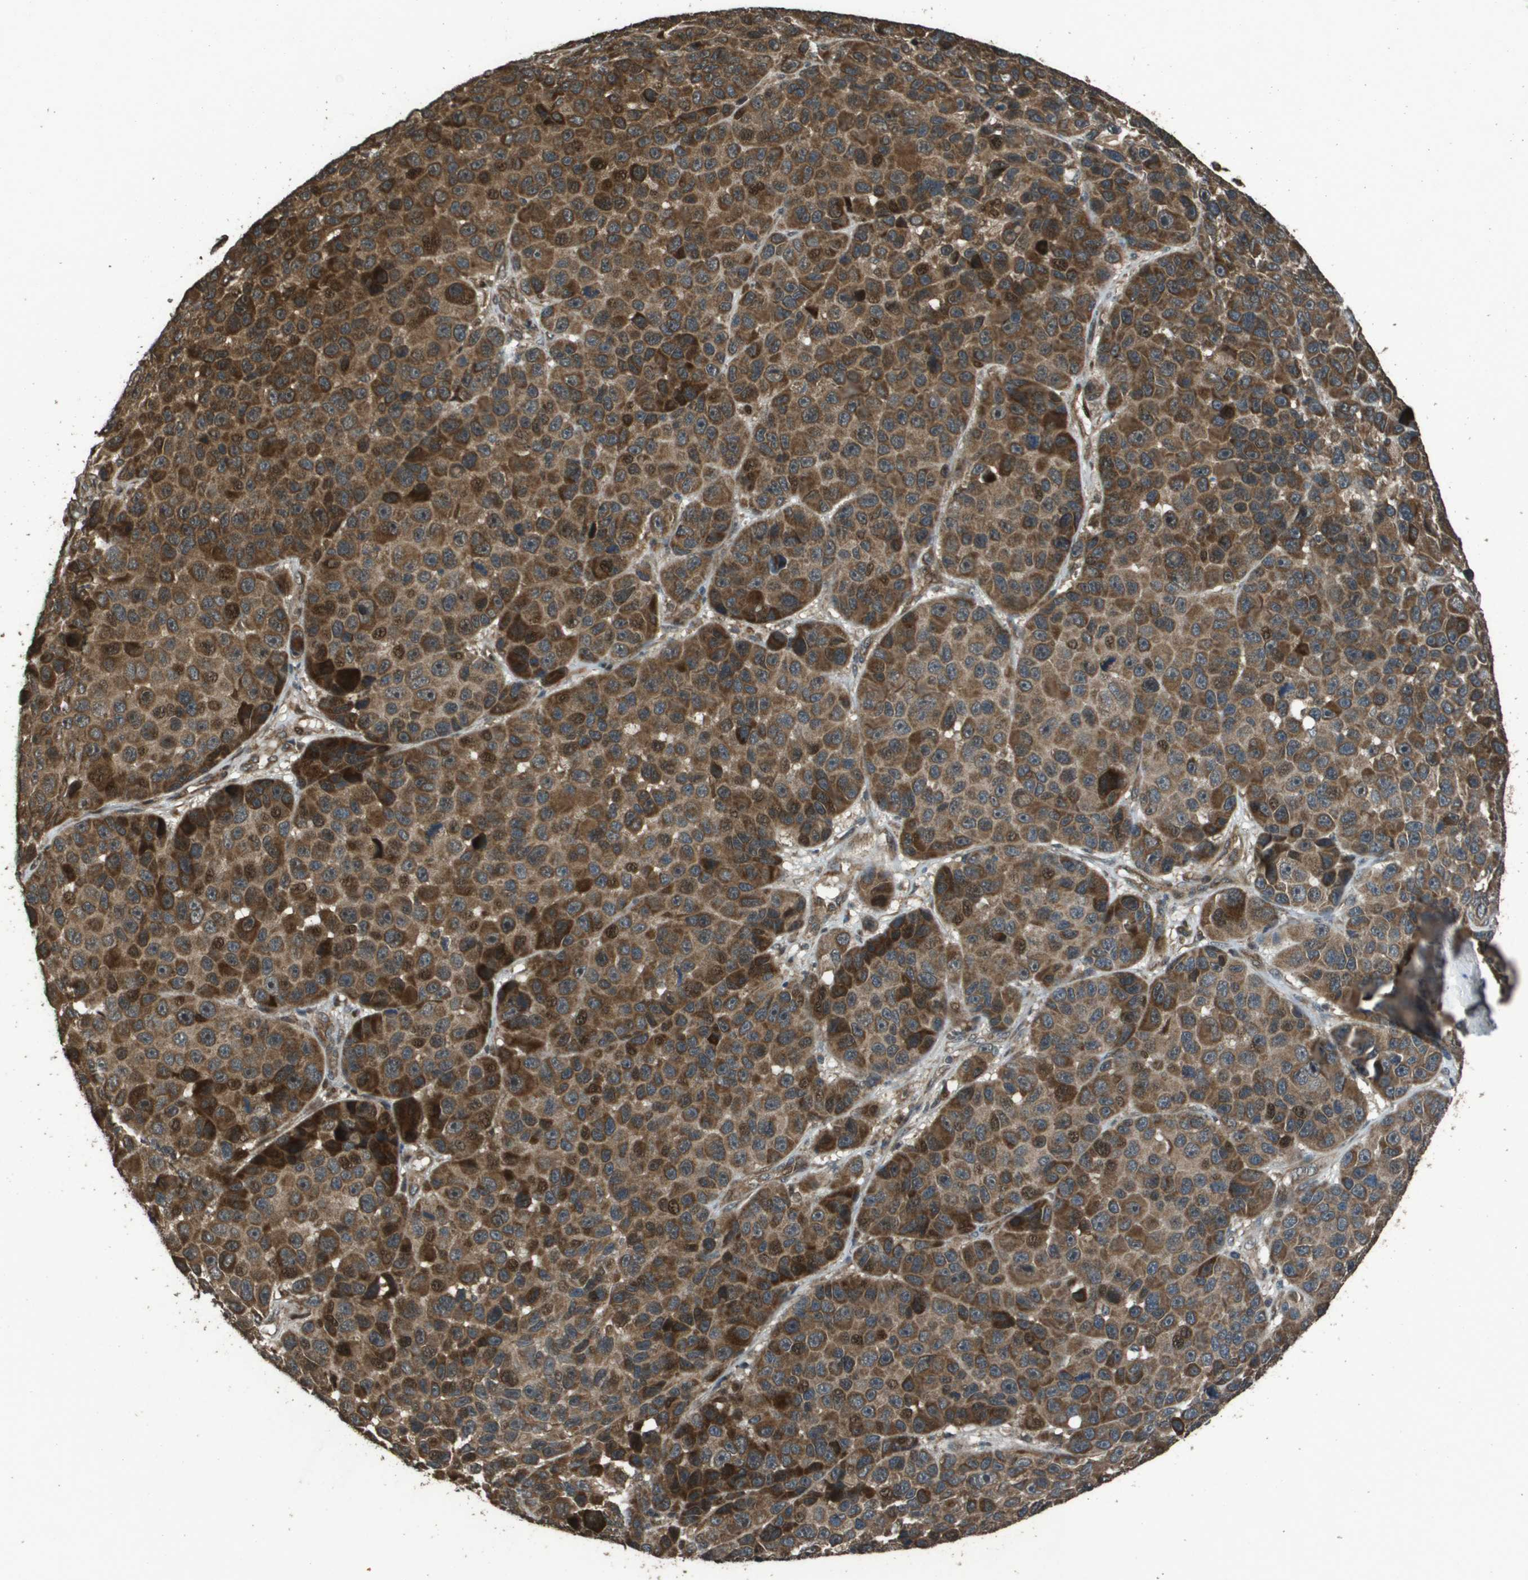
{"staining": {"intensity": "moderate", "quantity": ">75%", "location": "cytoplasmic/membranous"}, "tissue": "melanoma", "cell_type": "Tumor cells", "image_type": "cancer", "snomed": [{"axis": "morphology", "description": "Malignant melanoma, NOS"}, {"axis": "topography", "description": "Skin"}], "caption": "Human malignant melanoma stained for a protein (brown) demonstrates moderate cytoplasmic/membranous positive positivity in about >75% of tumor cells.", "gene": "FIG4", "patient": {"sex": "male", "age": 53}}